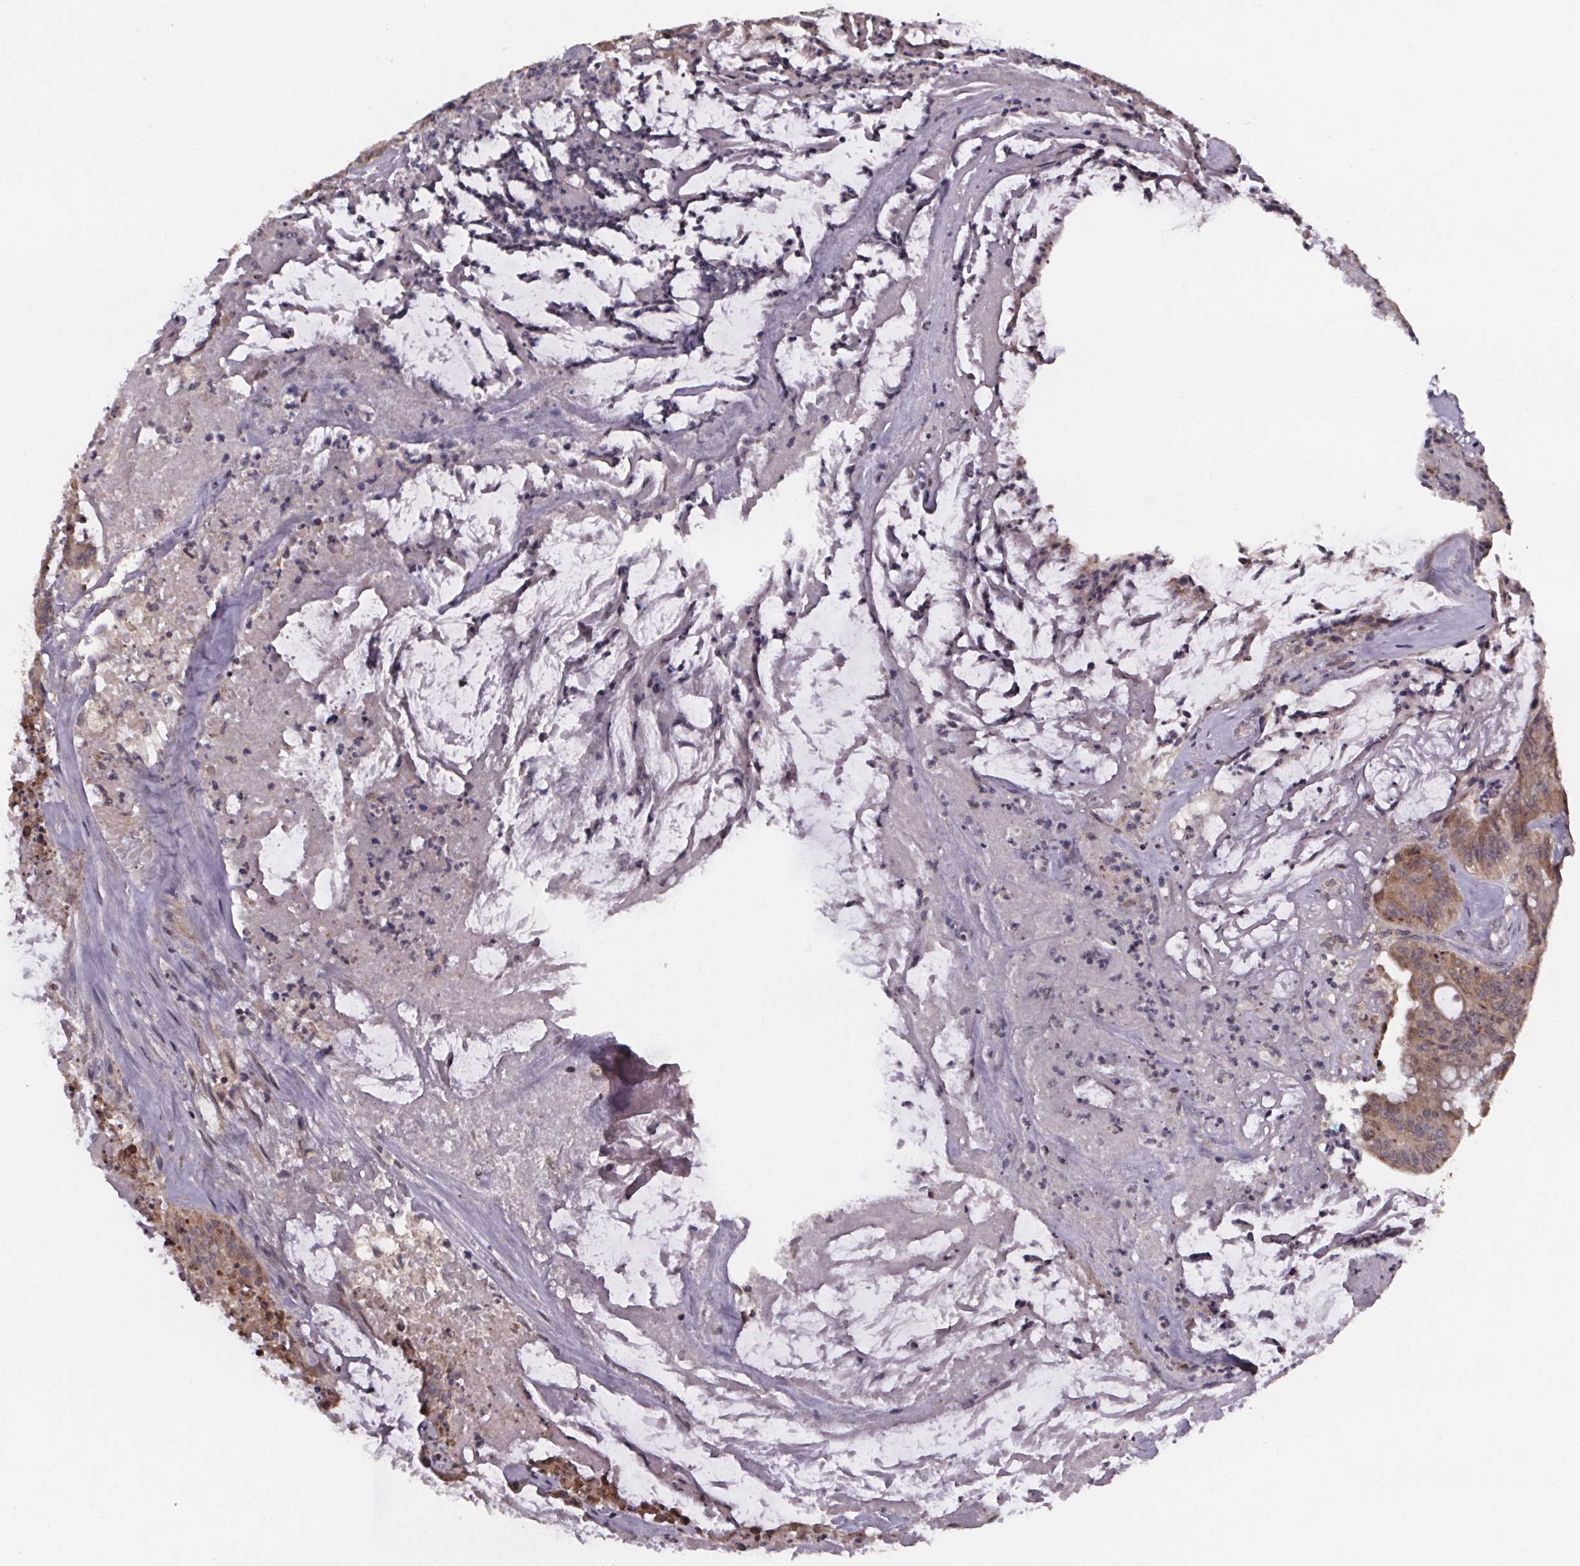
{"staining": {"intensity": "weak", "quantity": ">75%", "location": "cytoplasmic/membranous"}, "tissue": "colorectal cancer", "cell_type": "Tumor cells", "image_type": "cancer", "snomed": [{"axis": "morphology", "description": "Adenocarcinoma, NOS"}, {"axis": "topography", "description": "Colon"}], "caption": "This is an image of immunohistochemistry staining of colorectal adenocarcinoma, which shows weak expression in the cytoplasmic/membranous of tumor cells.", "gene": "SAT1", "patient": {"sex": "male", "age": 33}}